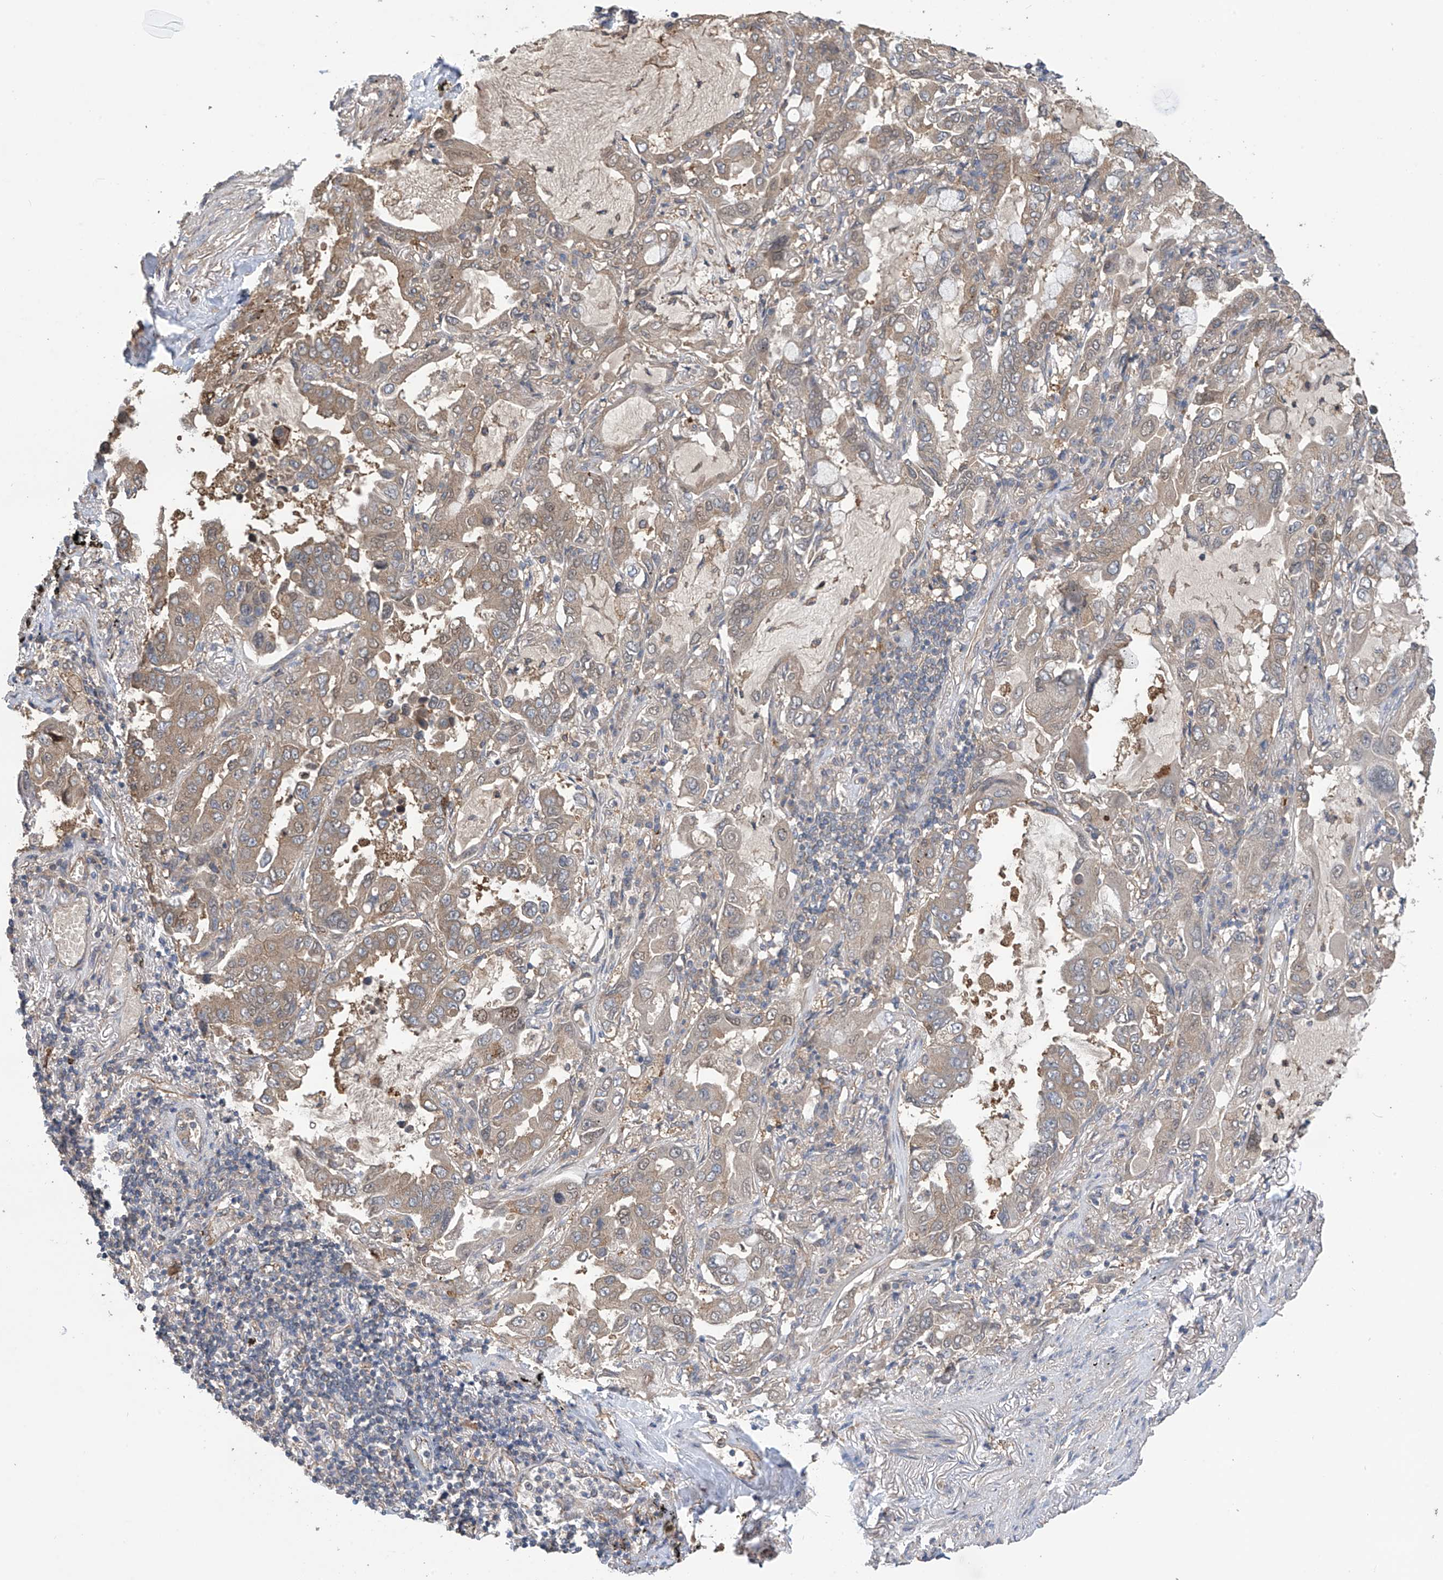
{"staining": {"intensity": "weak", "quantity": ">75%", "location": "cytoplasmic/membranous"}, "tissue": "lung cancer", "cell_type": "Tumor cells", "image_type": "cancer", "snomed": [{"axis": "morphology", "description": "Adenocarcinoma, NOS"}, {"axis": "topography", "description": "Lung"}], "caption": "An image of human lung adenocarcinoma stained for a protein exhibits weak cytoplasmic/membranous brown staining in tumor cells. The protein is shown in brown color, while the nuclei are stained blue.", "gene": "PHACTR4", "patient": {"sex": "male", "age": 64}}